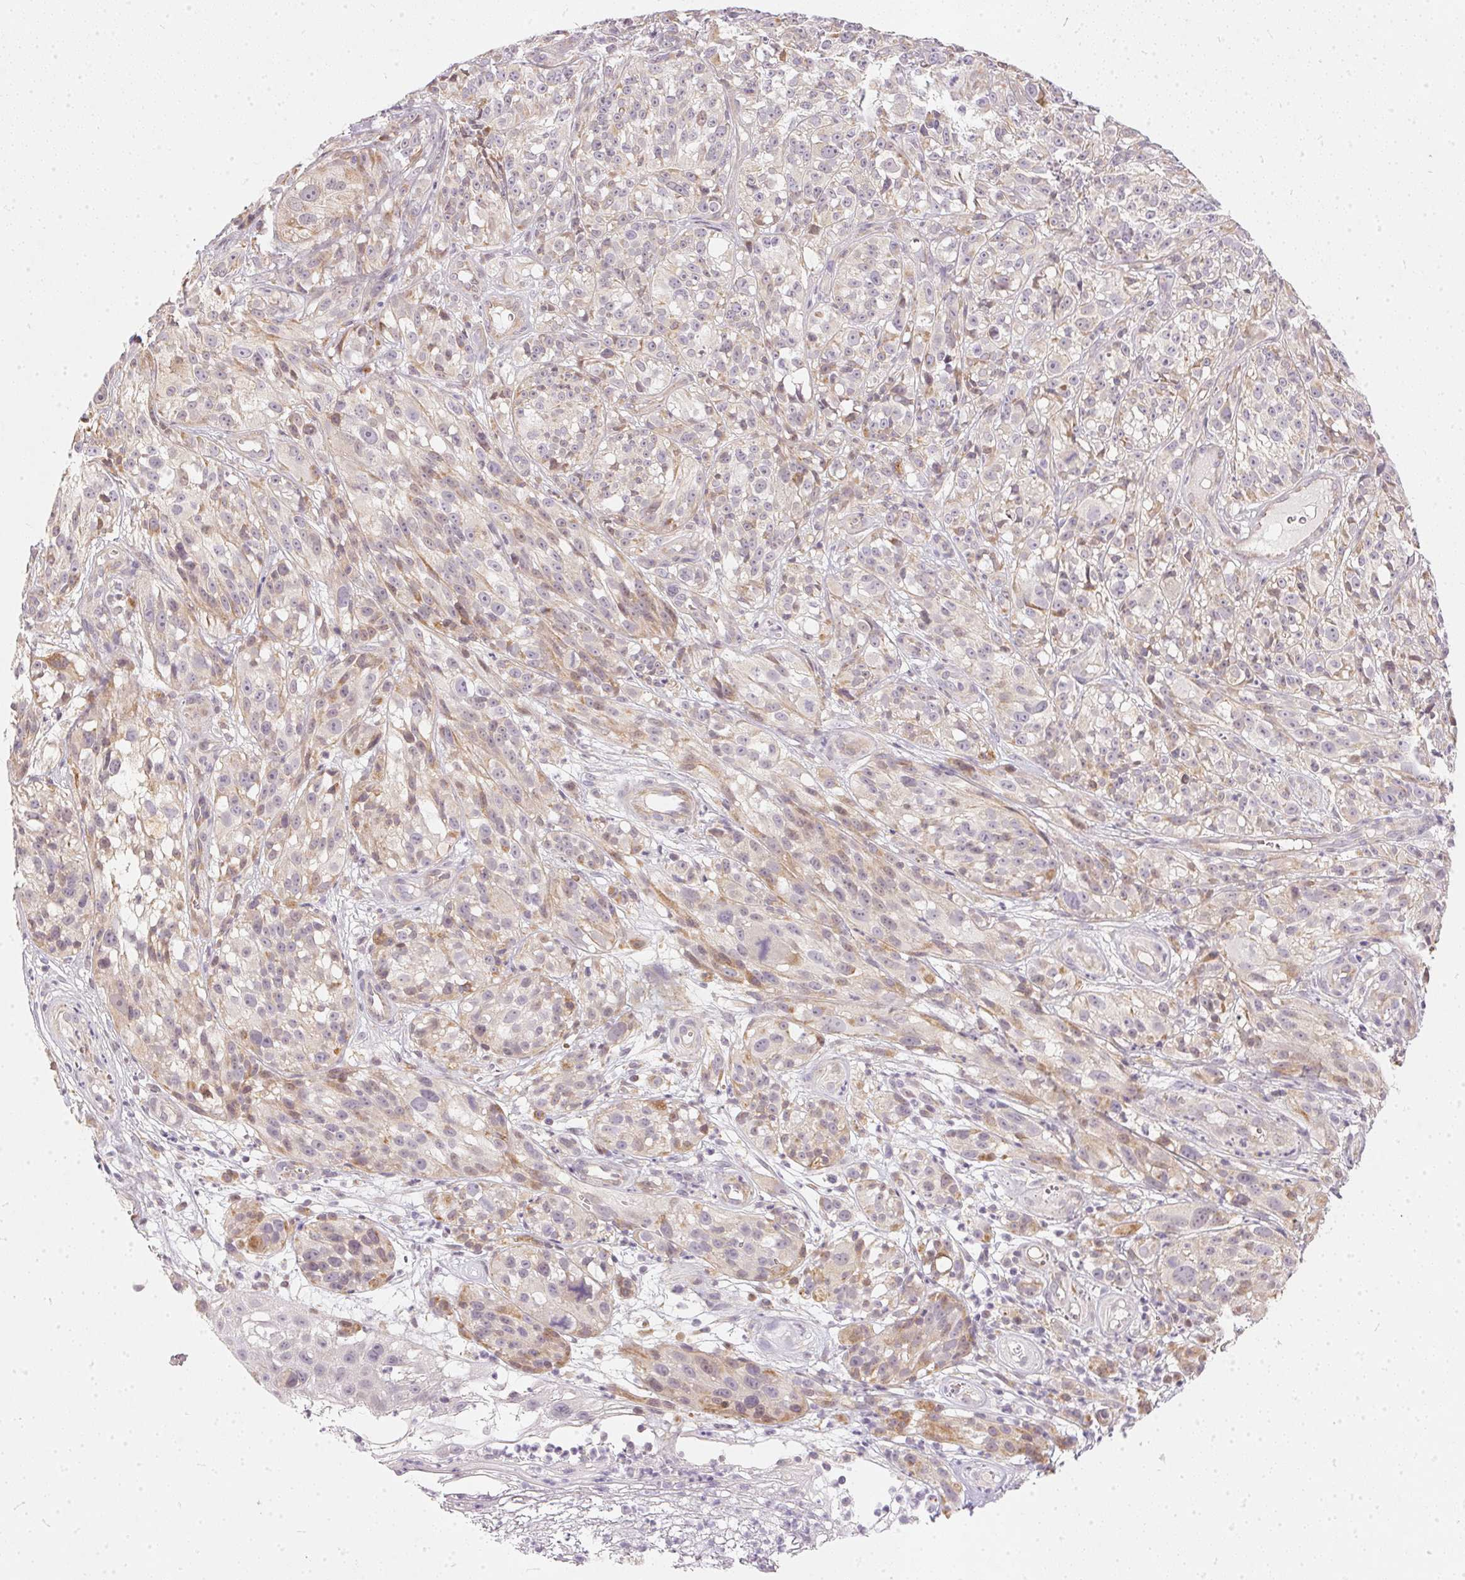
{"staining": {"intensity": "weak", "quantity": "<25%", "location": "cytoplasmic/membranous"}, "tissue": "melanoma", "cell_type": "Tumor cells", "image_type": "cancer", "snomed": [{"axis": "morphology", "description": "Malignant melanoma, NOS"}, {"axis": "topography", "description": "Skin"}], "caption": "There is no significant staining in tumor cells of malignant melanoma. Brightfield microscopy of IHC stained with DAB (brown) and hematoxylin (blue), captured at high magnification.", "gene": "VWA5B2", "patient": {"sex": "female", "age": 85}}